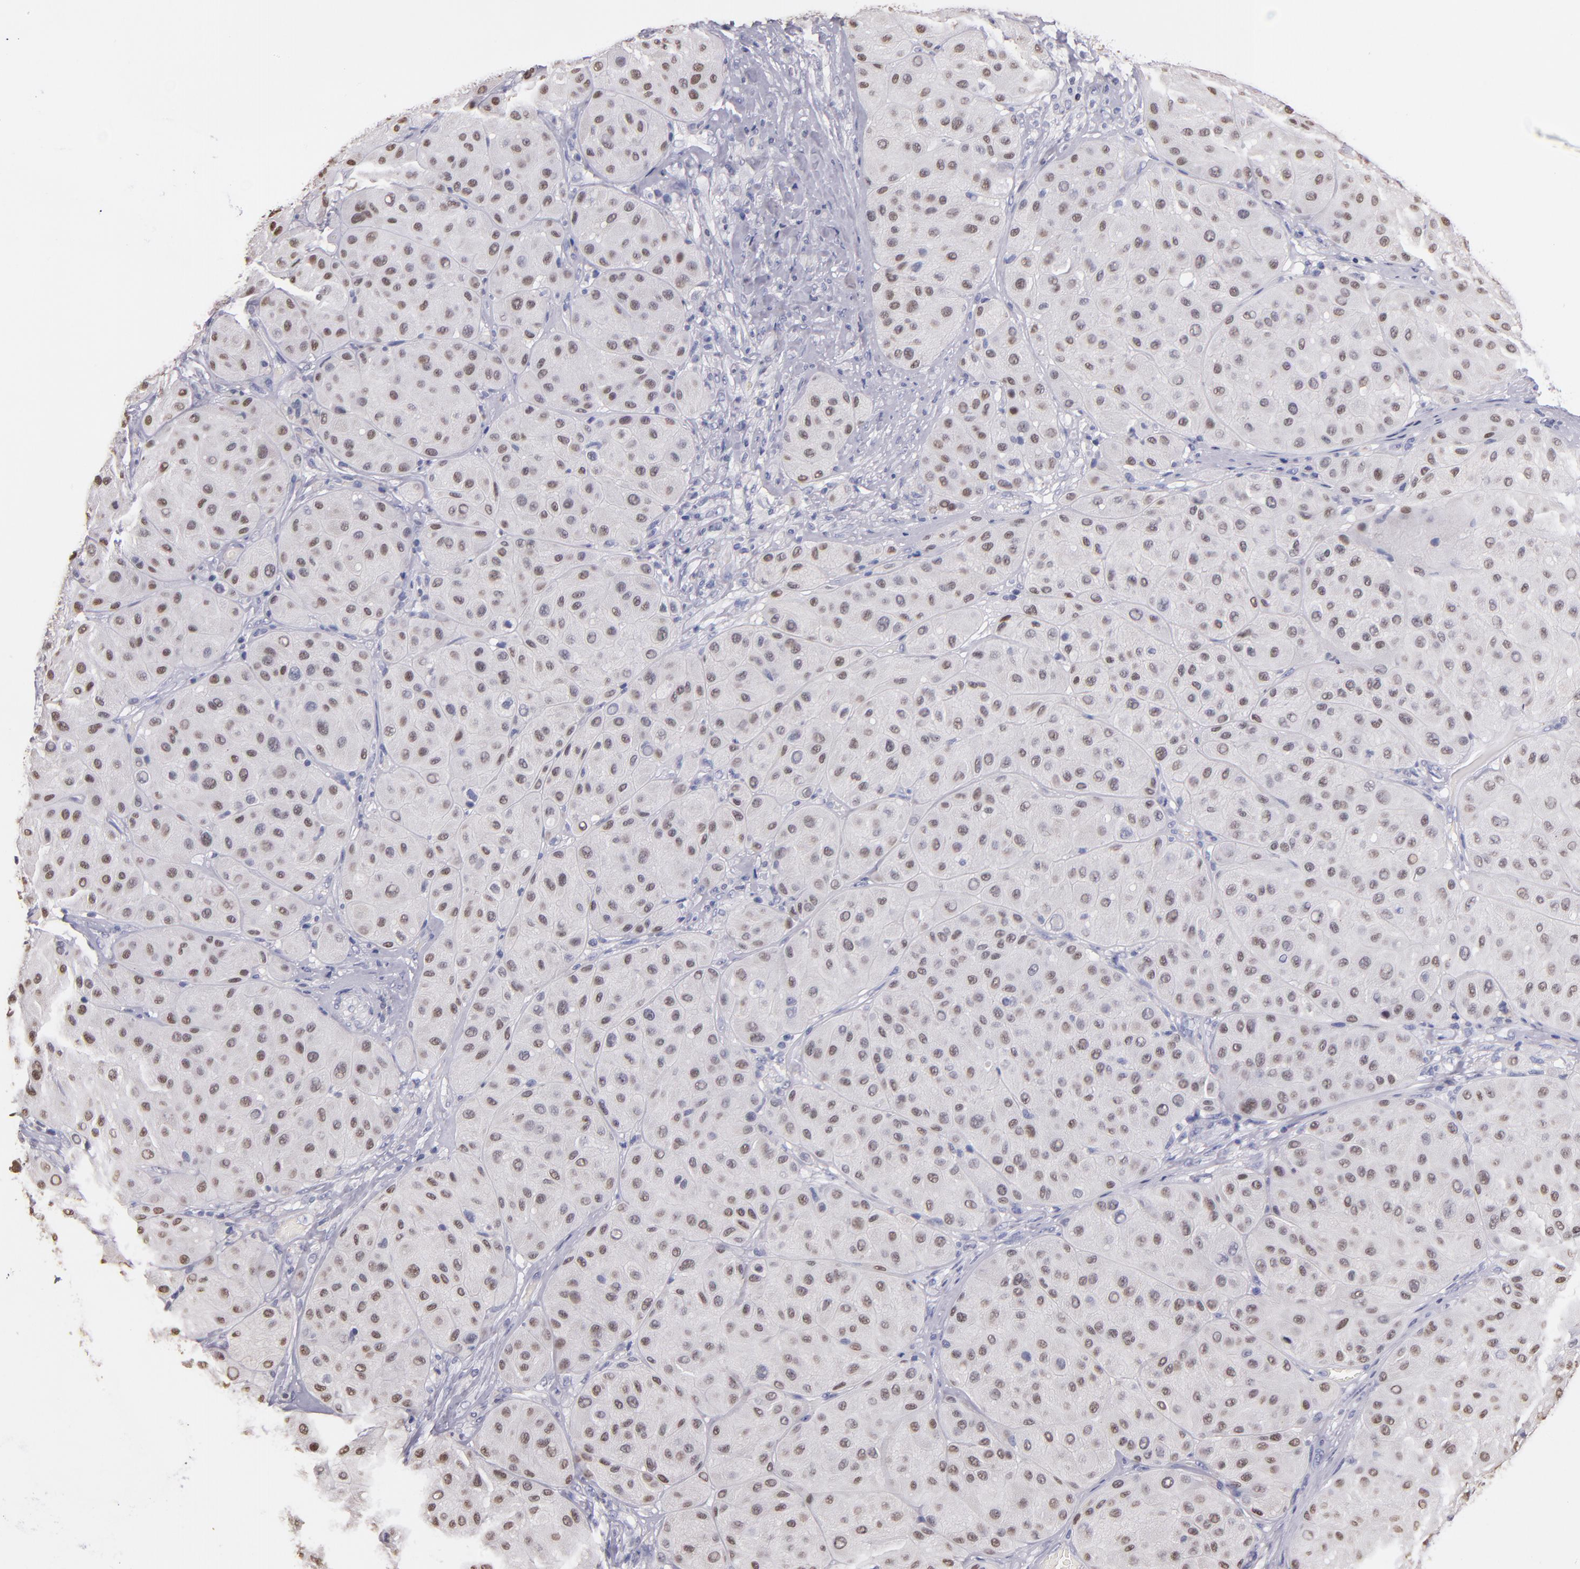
{"staining": {"intensity": "weak", "quantity": "25%-75%", "location": "nuclear"}, "tissue": "melanoma", "cell_type": "Tumor cells", "image_type": "cancer", "snomed": [{"axis": "morphology", "description": "Normal tissue, NOS"}, {"axis": "morphology", "description": "Malignant melanoma, Metastatic site"}, {"axis": "topography", "description": "Skin"}], "caption": "Protein expression by immunohistochemistry (IHC) reveals weak nuclear positivity in about 25%-75% of tumor cells in malignant melanoma (metastatic site). Immunohistochemistry stains the protein of interest in brown and the nuclei are stained blue.", "gene": "SOX10", "patient": {"sex": "male", "age": 41}}